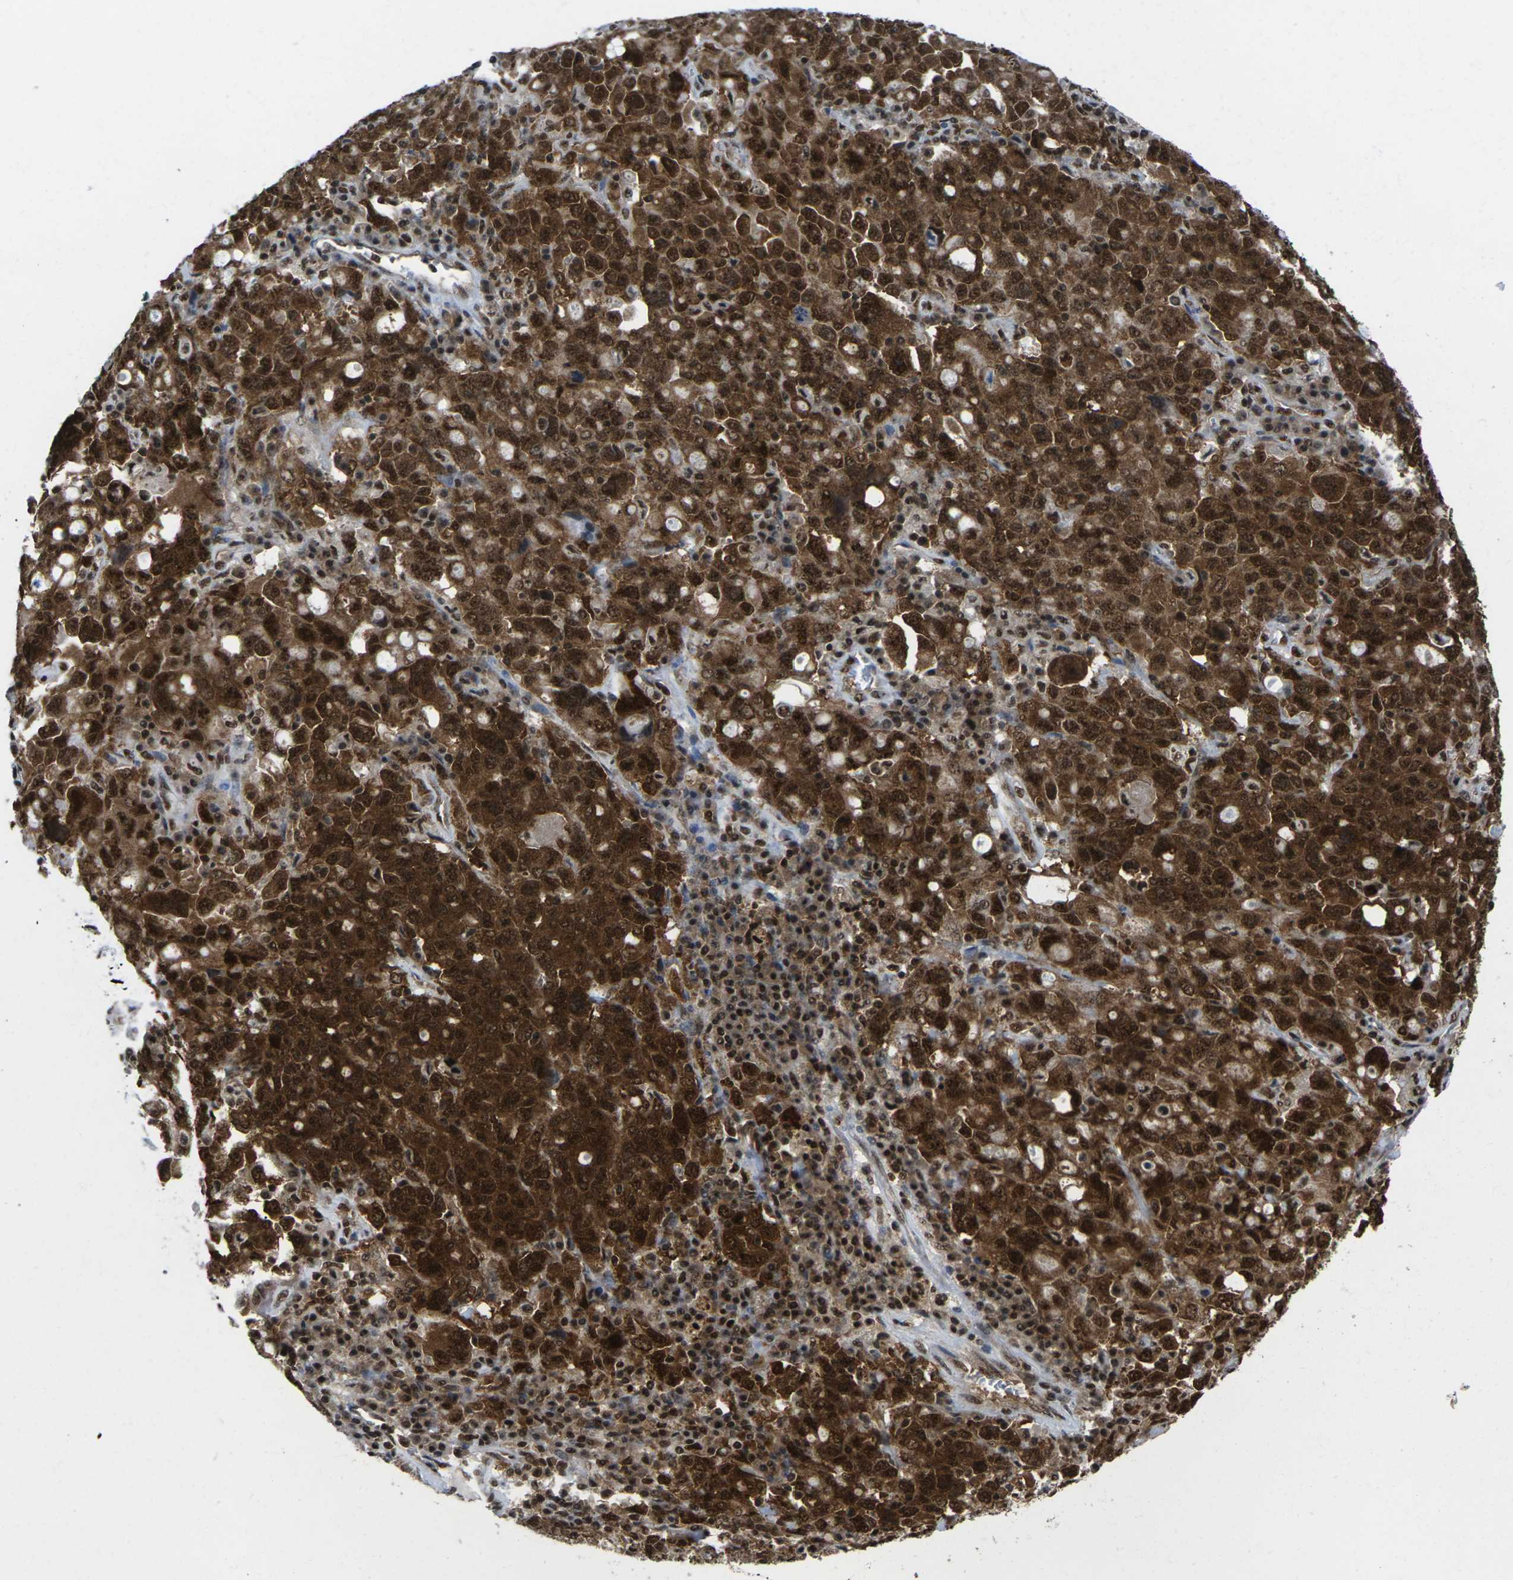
{"staining": {"intensity": "strong", "quantity": ">75%", "location": "cytoplasmic/membranous,nuclear"}, "tissue": "ovarian cancer", "cell_type": "Tumor cells", "image_type": "cancer", "snomed": [{"axis": "morphology", "description": "Carcinoma, endometroid"}, {"axis": "topography", "description": "Ovary"}], "caption": "DAB immunohistochemical staining of human ovarian endometroid carcinoma exhibits strong cytoplasmic/membranous and nuclear protein staining in approximately >75% of tumor cells. Ihc stains the protein of interest in brown and the nuclei are stained blue.", "gene": "MAGOH", "patient": {"sex": "female", "age": 62}}